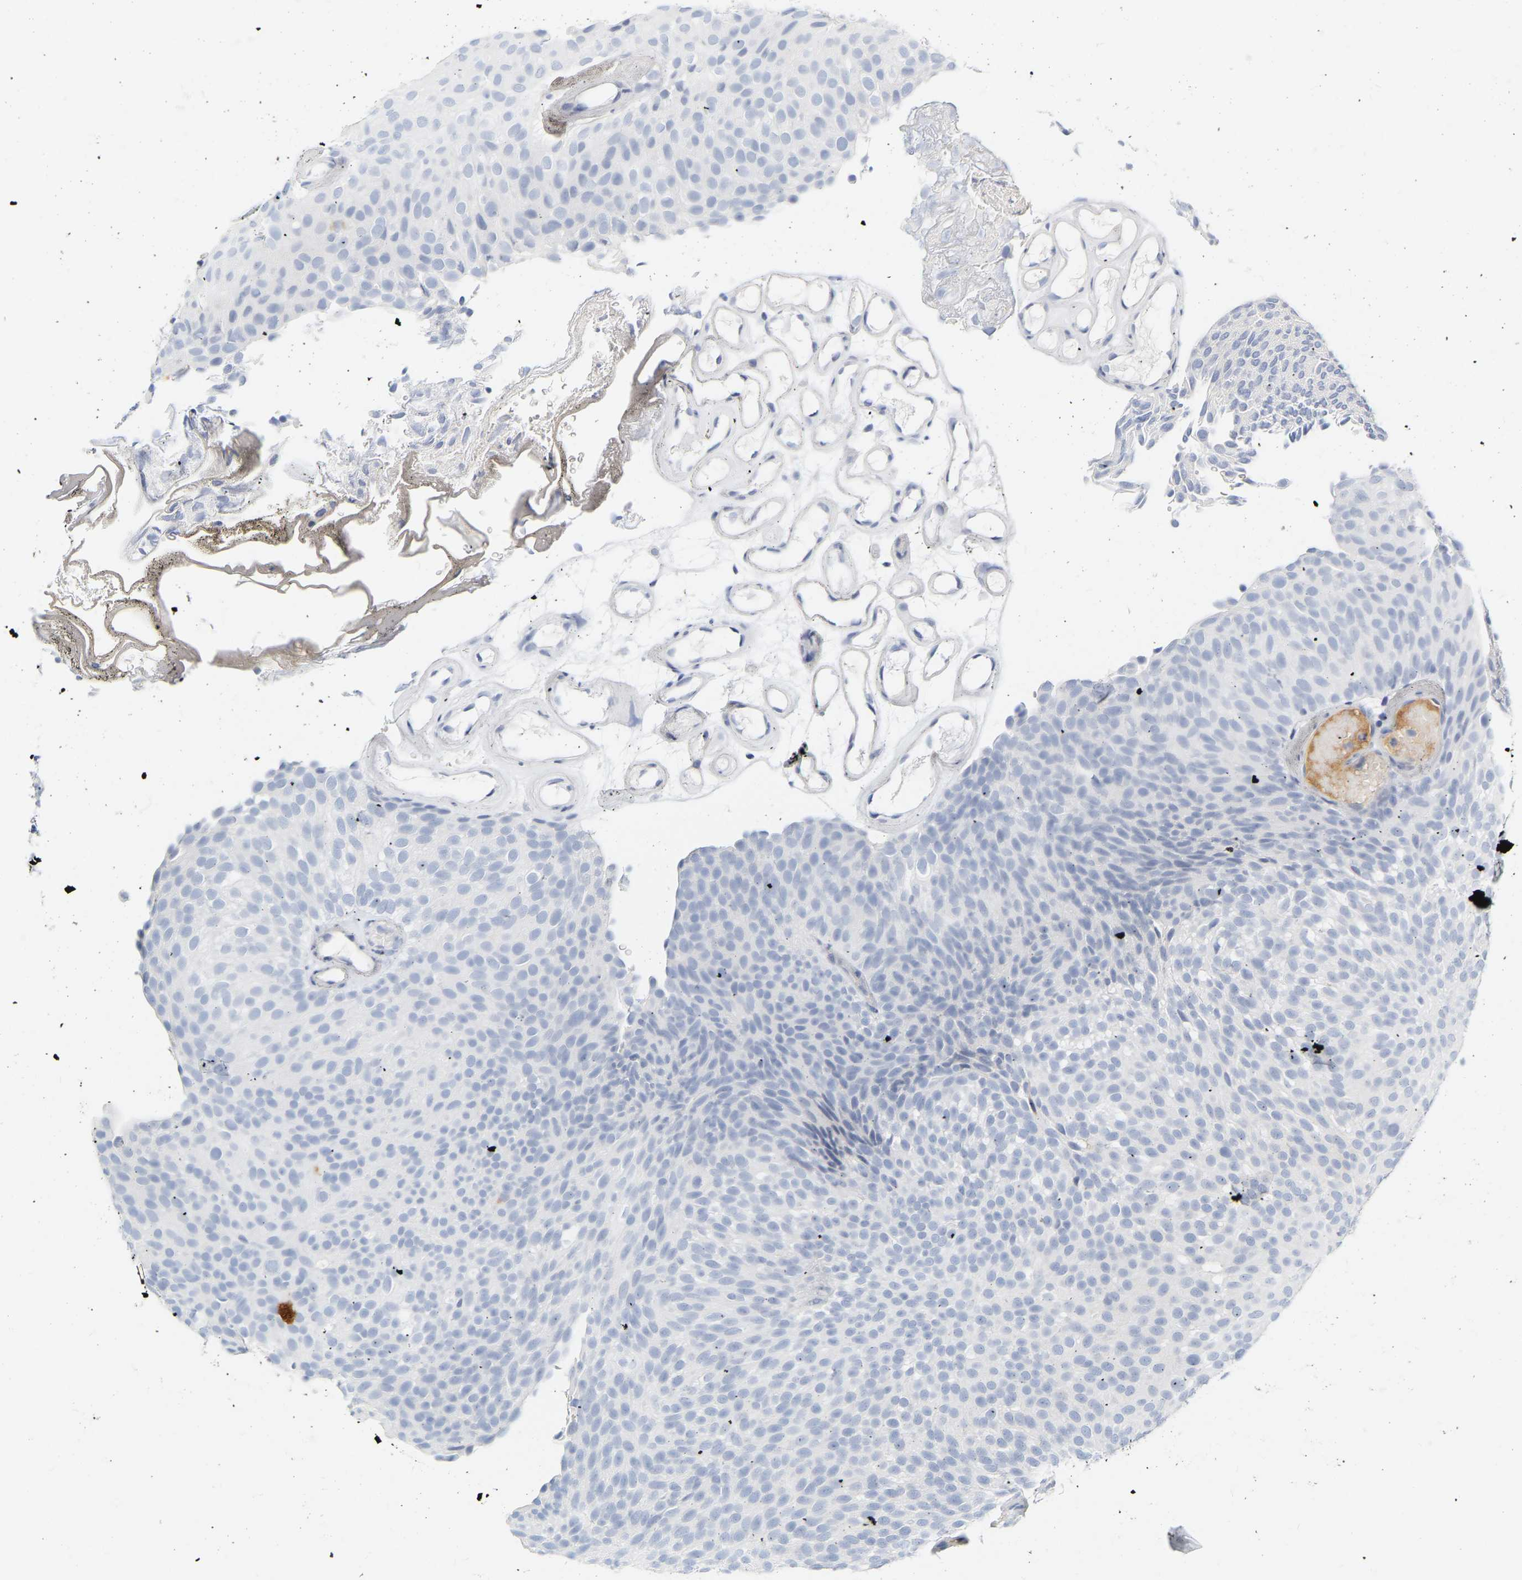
{"staining": {"intensity": "negative", "quantity": "none", "location": "none"}, "tissue": "urothelial cancer", "cell_type": "Tumor cells", "image_type": "cancer", "snomed": [{"axis": "morphology", "description": "Urothelial carcinoma, Low grade"}, {"axis": "topography", "description": "Urinary bladder"}], "caption": "Immunohistochemistry (IHC) of urothelial cancer demonstrates no staining in tumor cells.", "gene": "GNAS", "patient": {"sex": "male", "age": 78}}